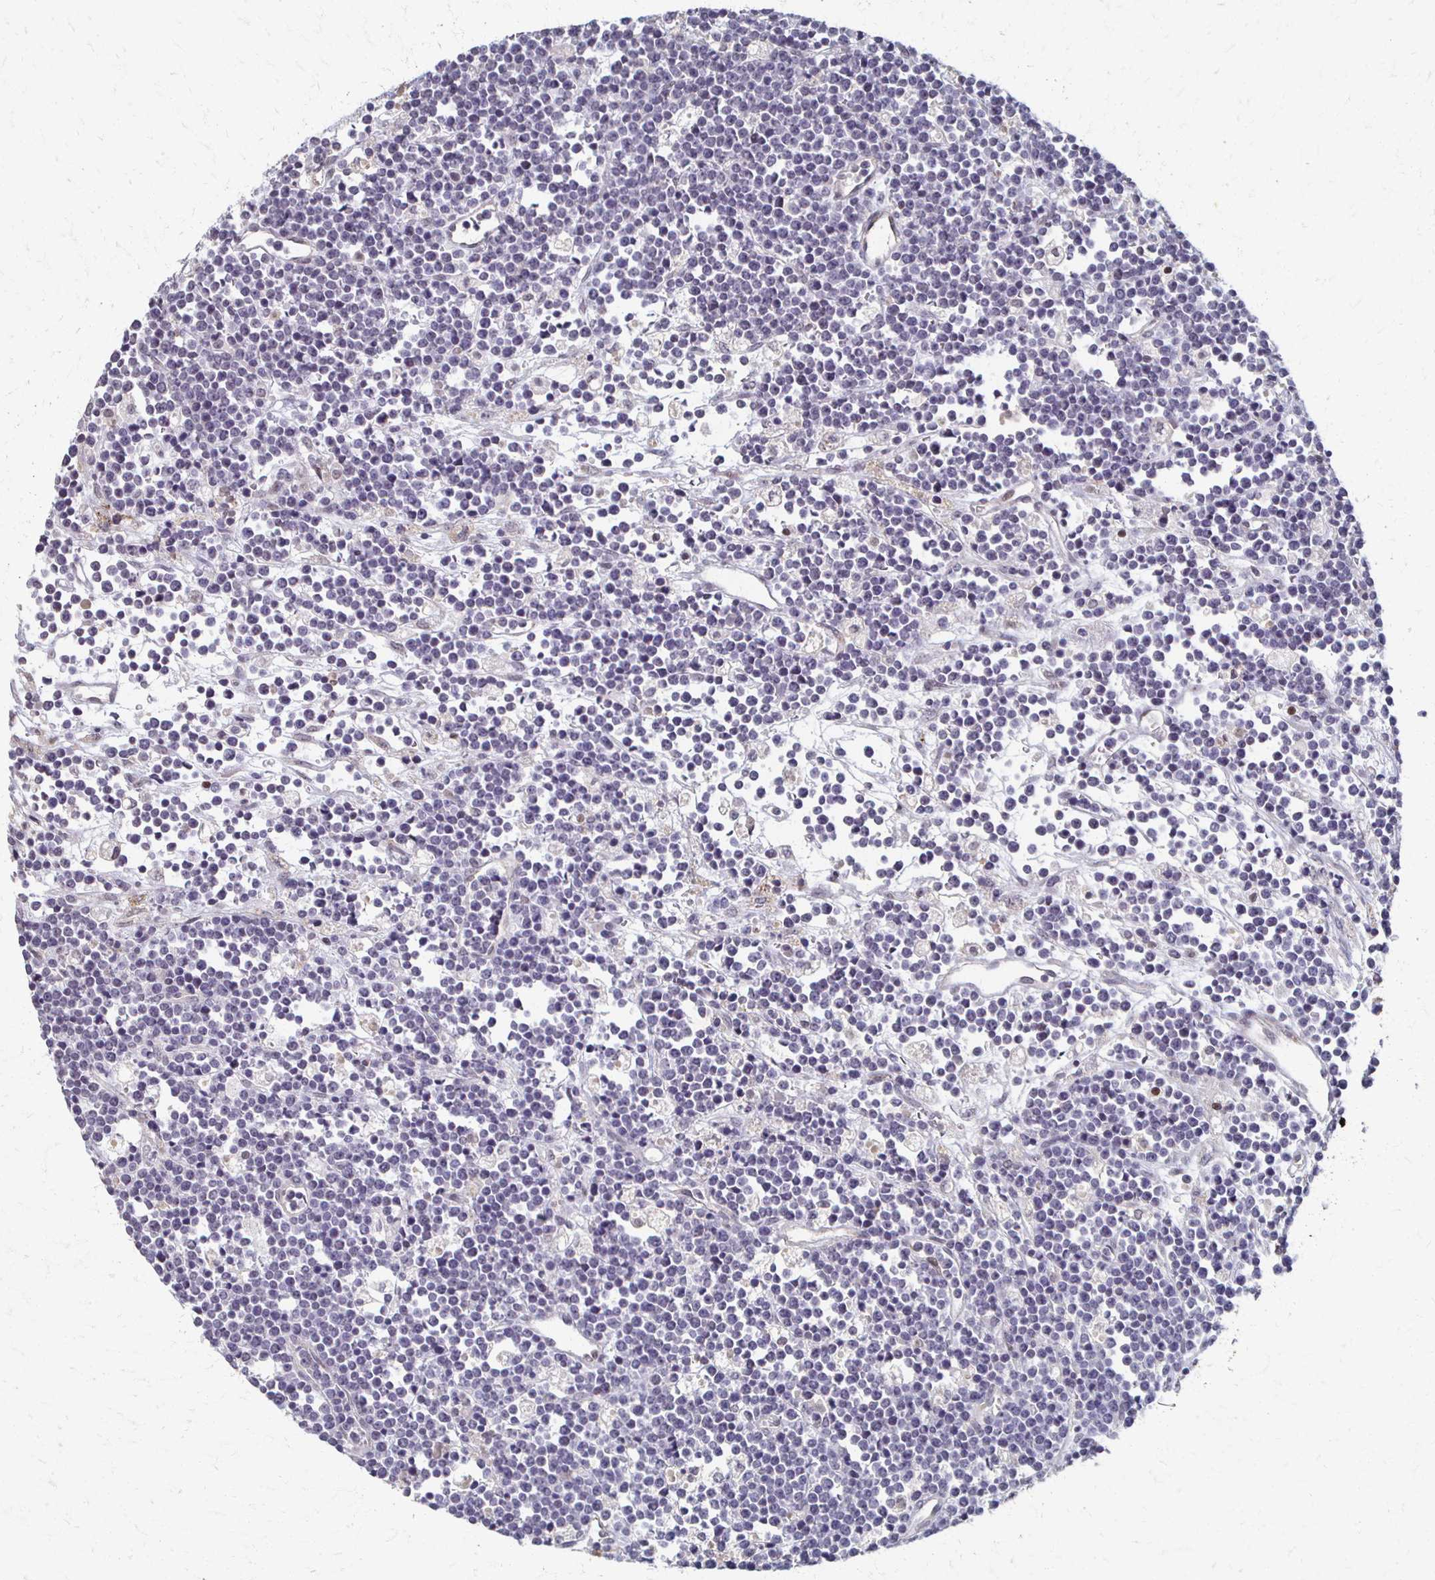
{"staining": {"intensity": "negative", "quantity": "none", "location": "none"}, "tissue": "lymphoma", "cell_type": "Tumor cells", "image_type": "cancer", "snomed": [{"axis": "morphology", "description": "Malignant lymphoma, non-Hodgkin's type, High grade"}, {"axis": "topography", "description": "Ovary"}], "caption": "DAB (3,3'-diaminobenzidine) immunohistochemical staining of human lymphoma exhibits no significant positivity in tumor cells.", "gene": "DAB1", "patient": {"sex": "female", "age": 56}}